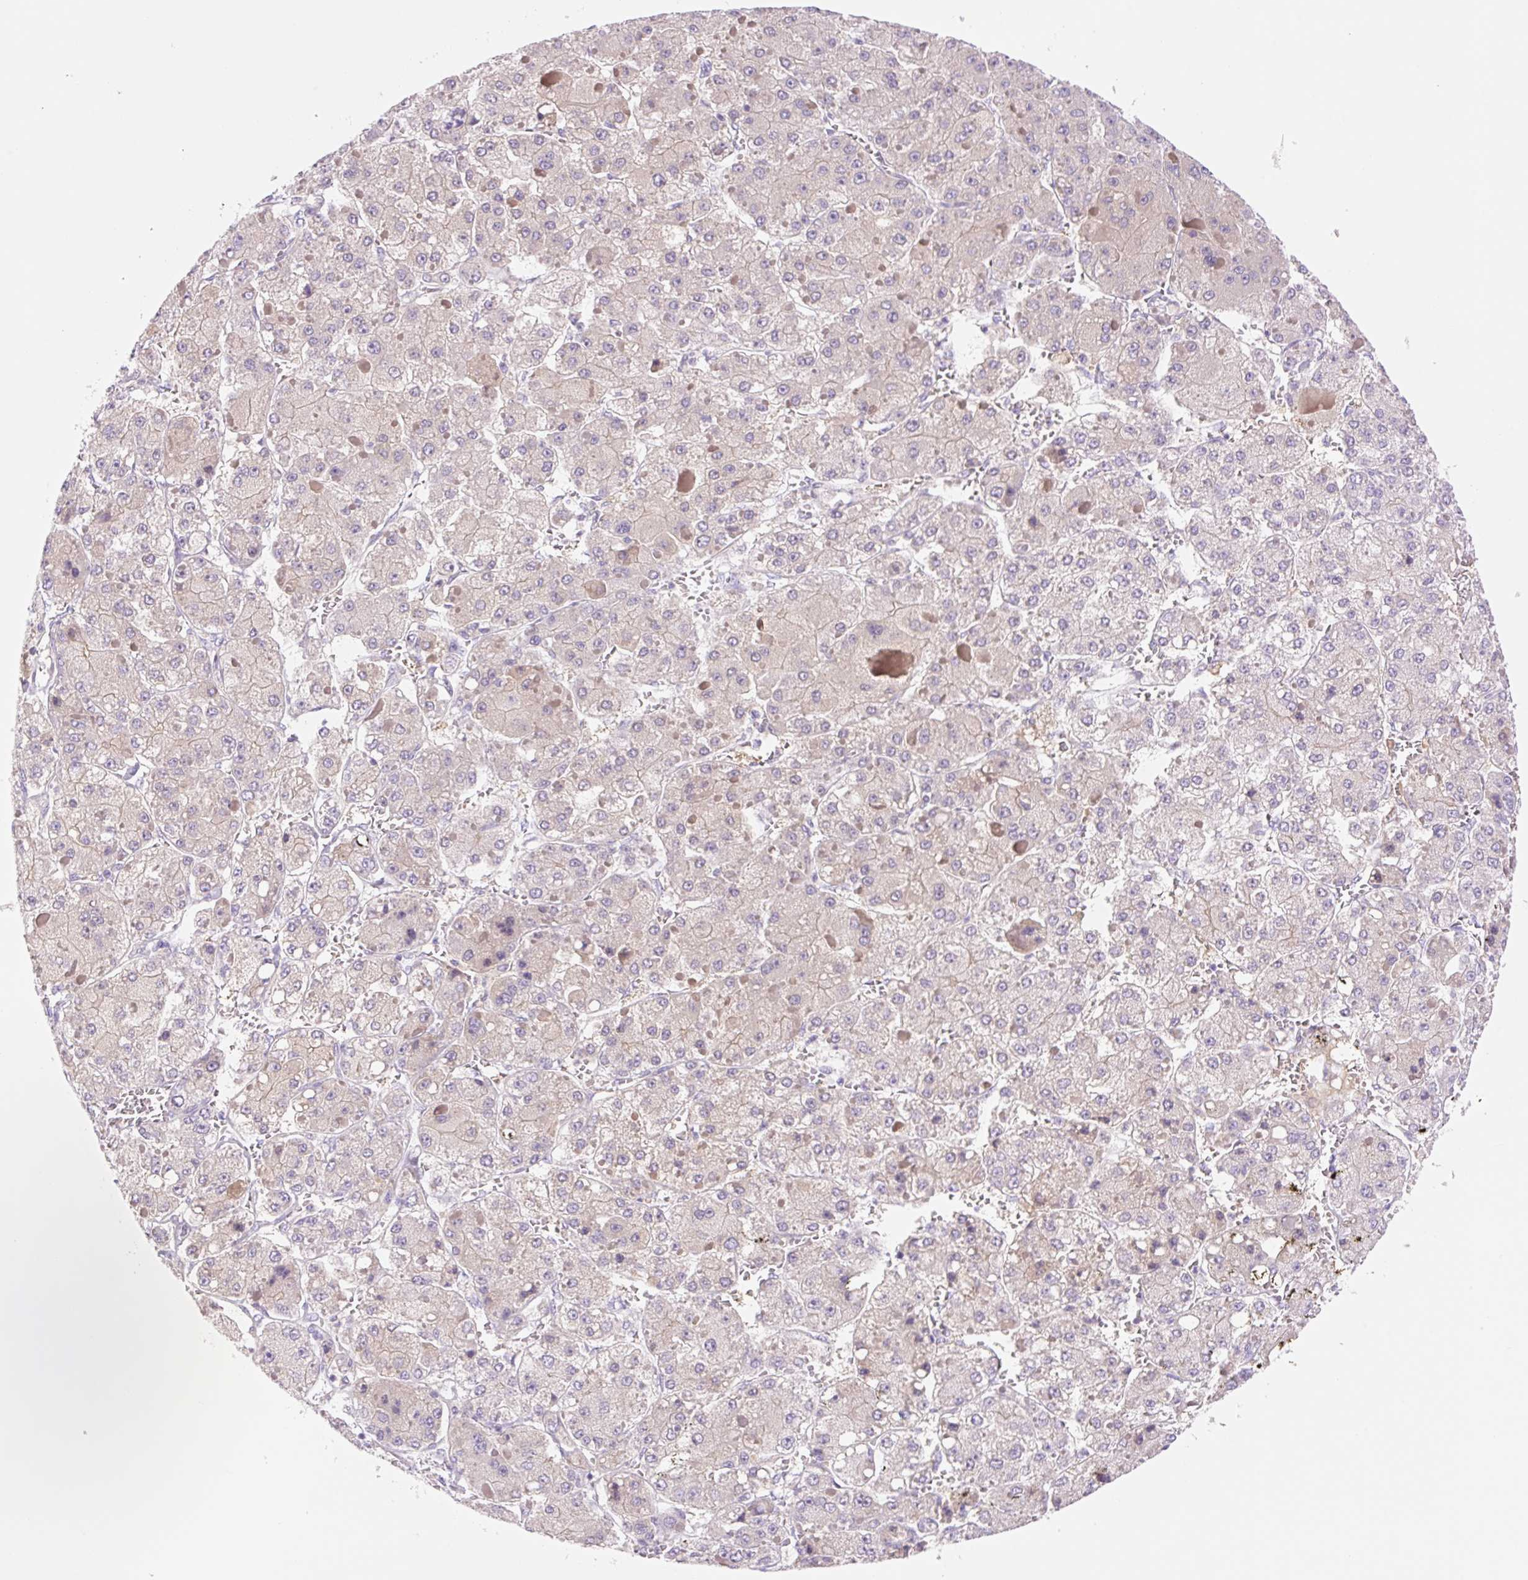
{"staining": {"intensity": "negative", "quantity": "none", "location": "none"}, "tissue": "liver cancer", "cell_type": "Tumor cells", "image_type": "cancer", "snomed": [{"axis": "morphology", "description": "Carcinoma, Hepatocellular, NOS"}, {"axis": "topography", "description": "Liver"}], "caption": "A photomicrograph of human liver cancer (hepatocellular carcinoma) is negative for staining in tumor cells.", "gene": "DENND5A", "patient": {"sex": "female", "age": 73}}